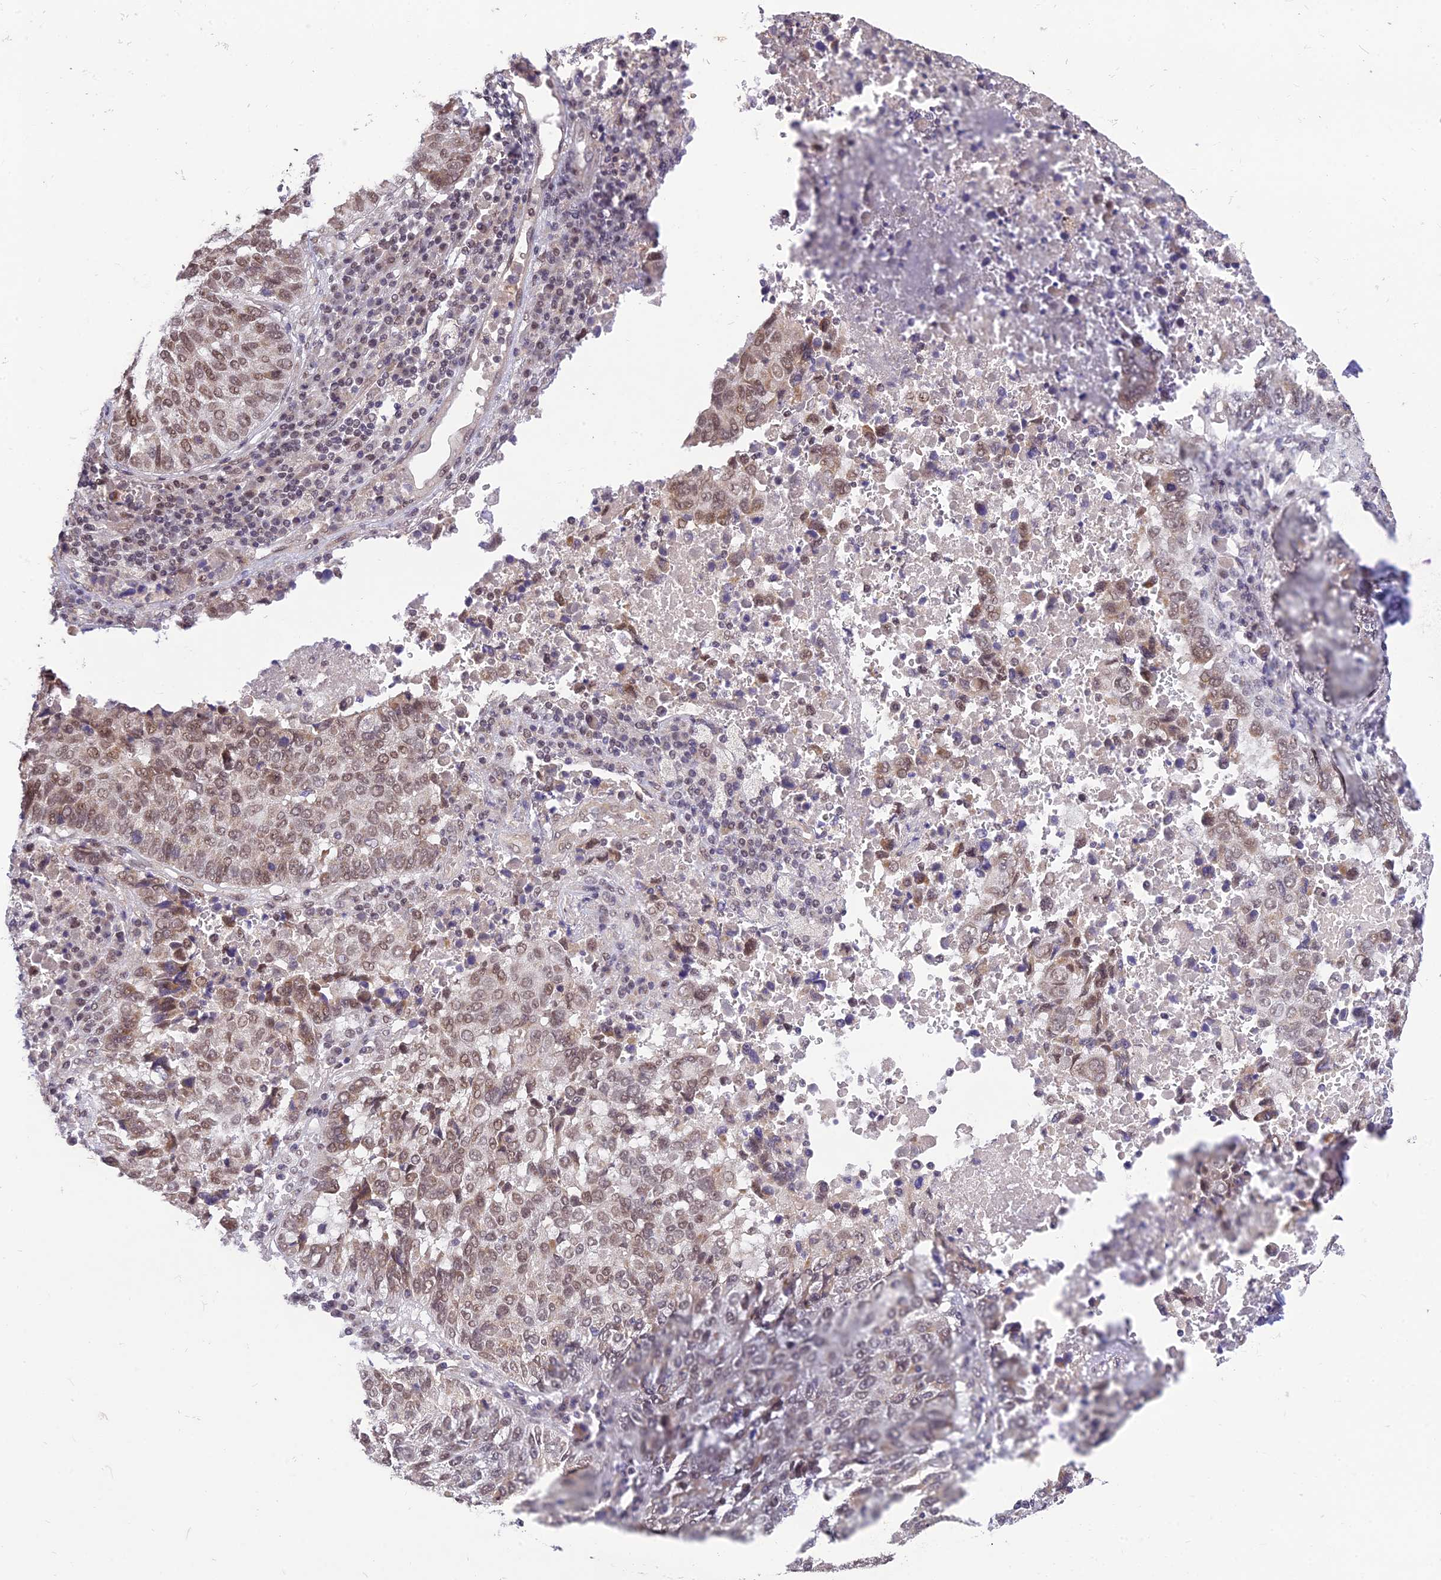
{"staining": {"intensity": "moderate", "quantity": ">75%", "location": "nuclear"}, "tissue": "lung cancer", "cell_type": "Tumor cells", "image_type": "cancer", "snomed": [{"axis": "morphology", "description": "Squamous cell carcinoma, NOS"}, {"axis": "topography", "description": "Lung"}], "caption": "DAB (3,3'-diaminobenzidine) immunohistochemical staining of human lung cancer (squamous cell carcinoma) demonstrates moderate nuclear protein staining in about >75% of tumor cells.", "gene": "MICOS13", "patient": {"sex": "male", "age": 73}}